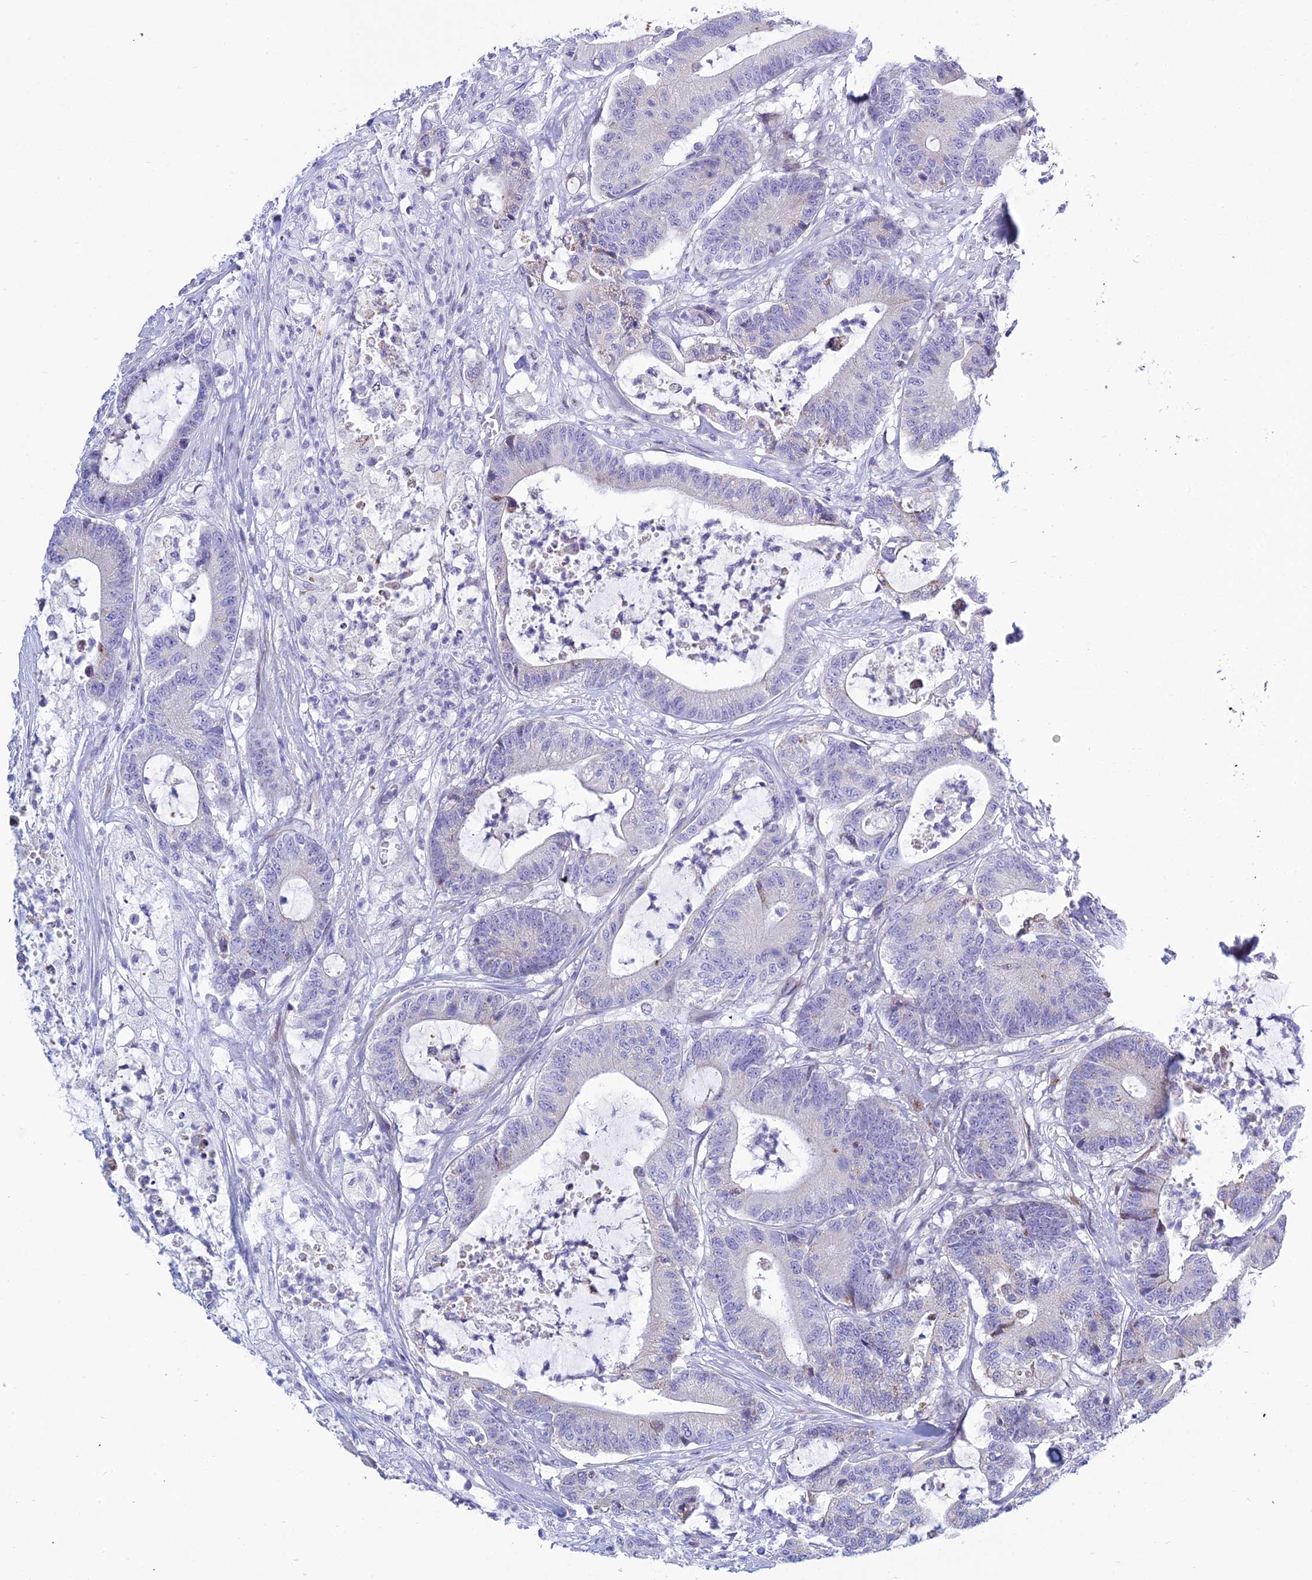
{"staining": {"intensity": "weak", "quantity": "<25%", "location": "cytoplasmic/membranous"}, "tissue": "colorectal cancer", "cell_type": "Tumor cells", "image_type": "cancer", "snomed": [{"axis": "morphology", "description": "Adenocarcinoma, NOS"}, {"axis": "topography", "description": "Colon"}], "caption": "Colorectal cancer (adenocarcinoma) was stained to show a protein in brown. There is no significant positivity in tumor cells.", "gene": "PRR13", "patient": {"sex": "female", "age": 84}}